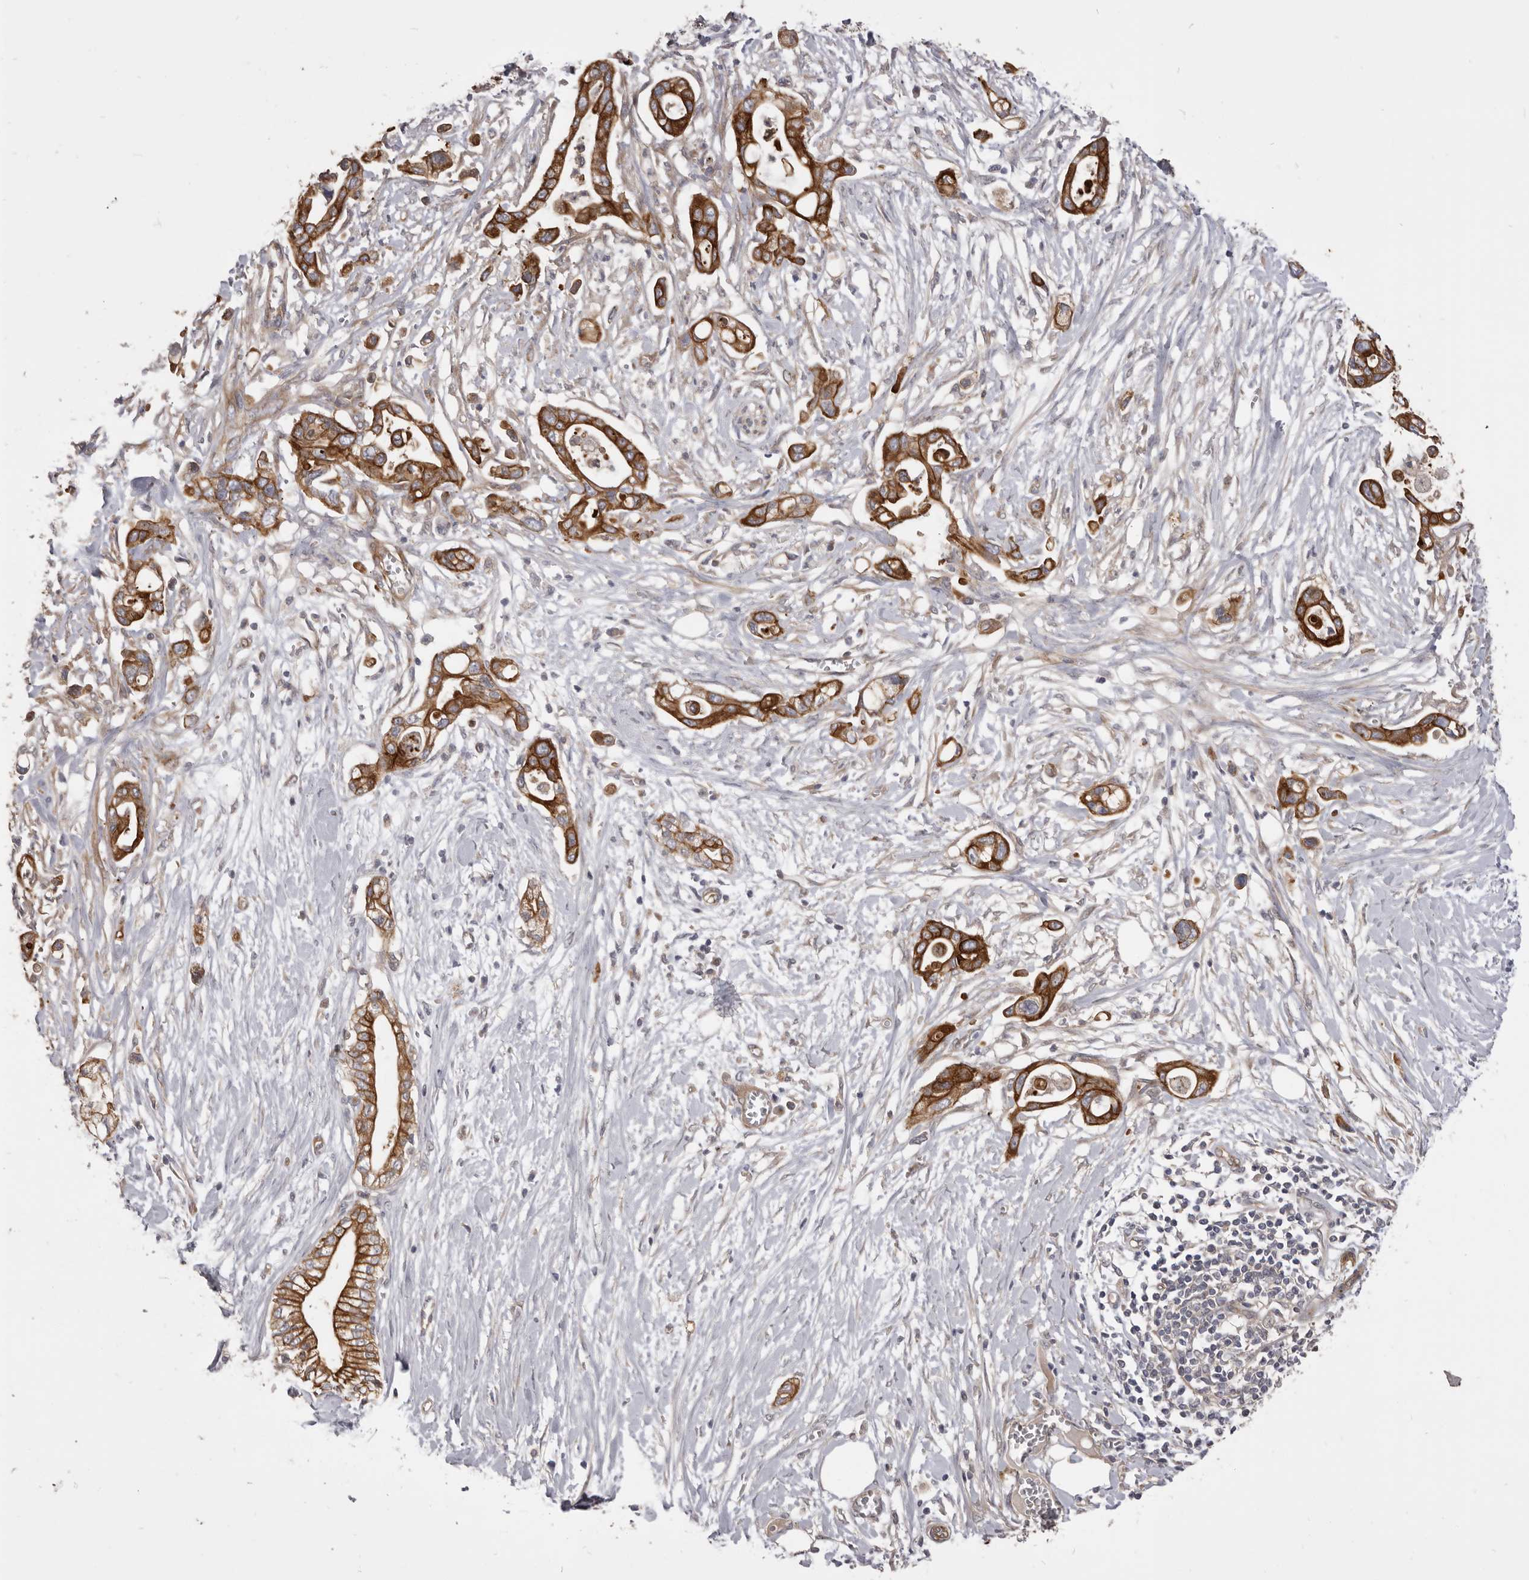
{"staining": {"intensity": "strong", "quantity": ">75%", "location": "cytoplasmic/membranous"}, "tissue": "pancreatic cancer", "cell_type": "Tumor cells", "image_type": "cancer", "snomed": [{"axis": "morphology", "description": "Adenocarcinoma, NOS"}, {"axis": "topography", "description": "Pancreas"}], "caption": "Immunohistochemical staining of adenocarcinoma (pancreatic) reveals strong cytoplasmic/membranous protein staining in approximately >75% of tumor cells. (IHC, brightfield microscopy, high magnification).", "gene": "VPS45", "patient": {"sex": "male", "age": 68}}